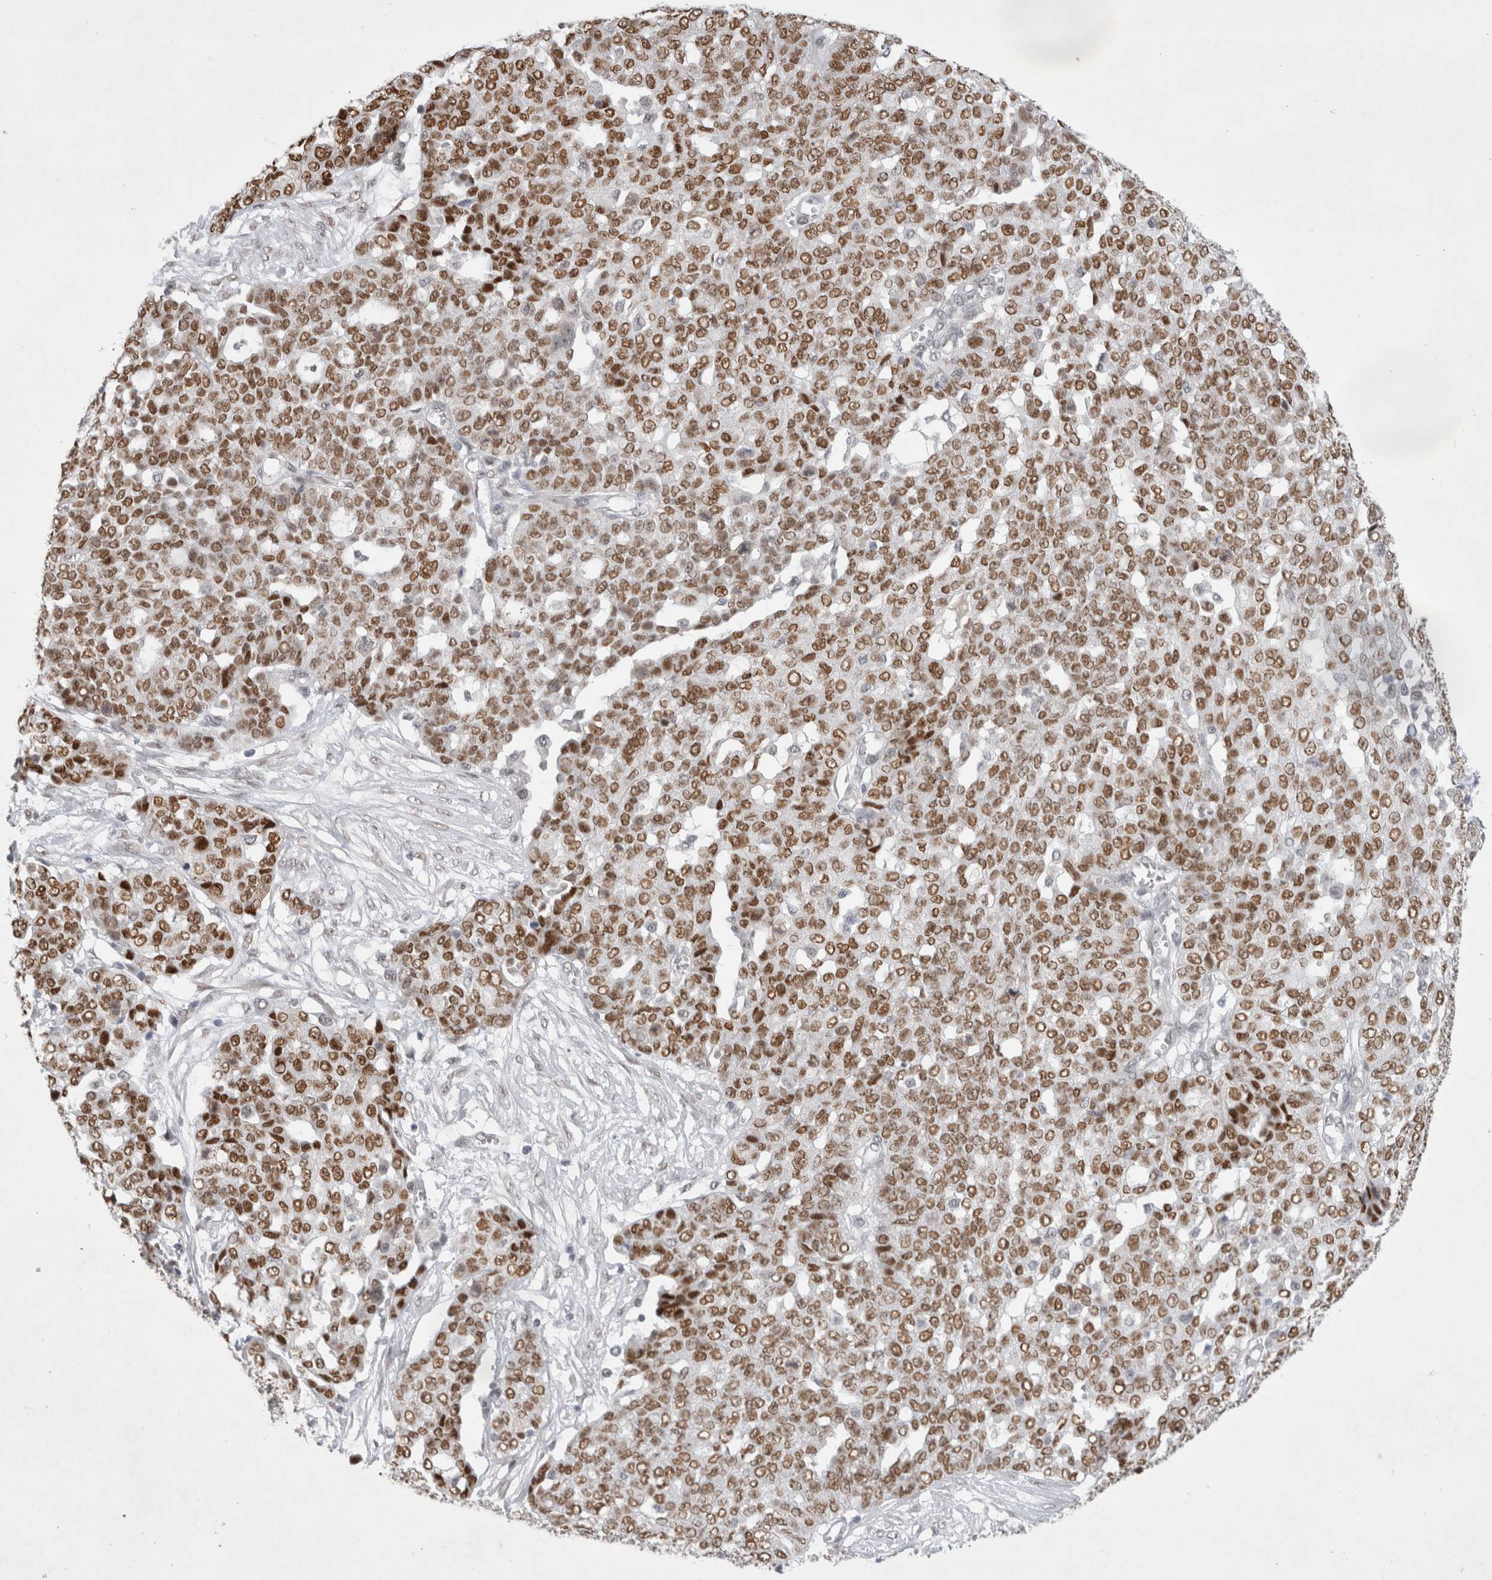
{"staining": {"intensity": "moderate", "quantity": ">75%", "location": "nuclear"}, "tissue": "ovarian cancer", "cell_type": "Tumor cells", "image_type": "cancer", "snomed": [{"axis": "morphology", "description": "Cystadenocarcinoma, serous, NOS"}, {"axis": "topography", "description": "Soft tissue"}, {"axis": "topography", "description": "Ovary"}], "caption": "Immunohistochemistry photomicrograph of ovarian cancer (serous cystadenocarcinoma) stained for a protein (brown), which reveals medium levels of moderate nuclear positivity in approximately >75% of tumor cells.", "gene": "RECQL4", "patient": {"sex": "female", "age": 57}}